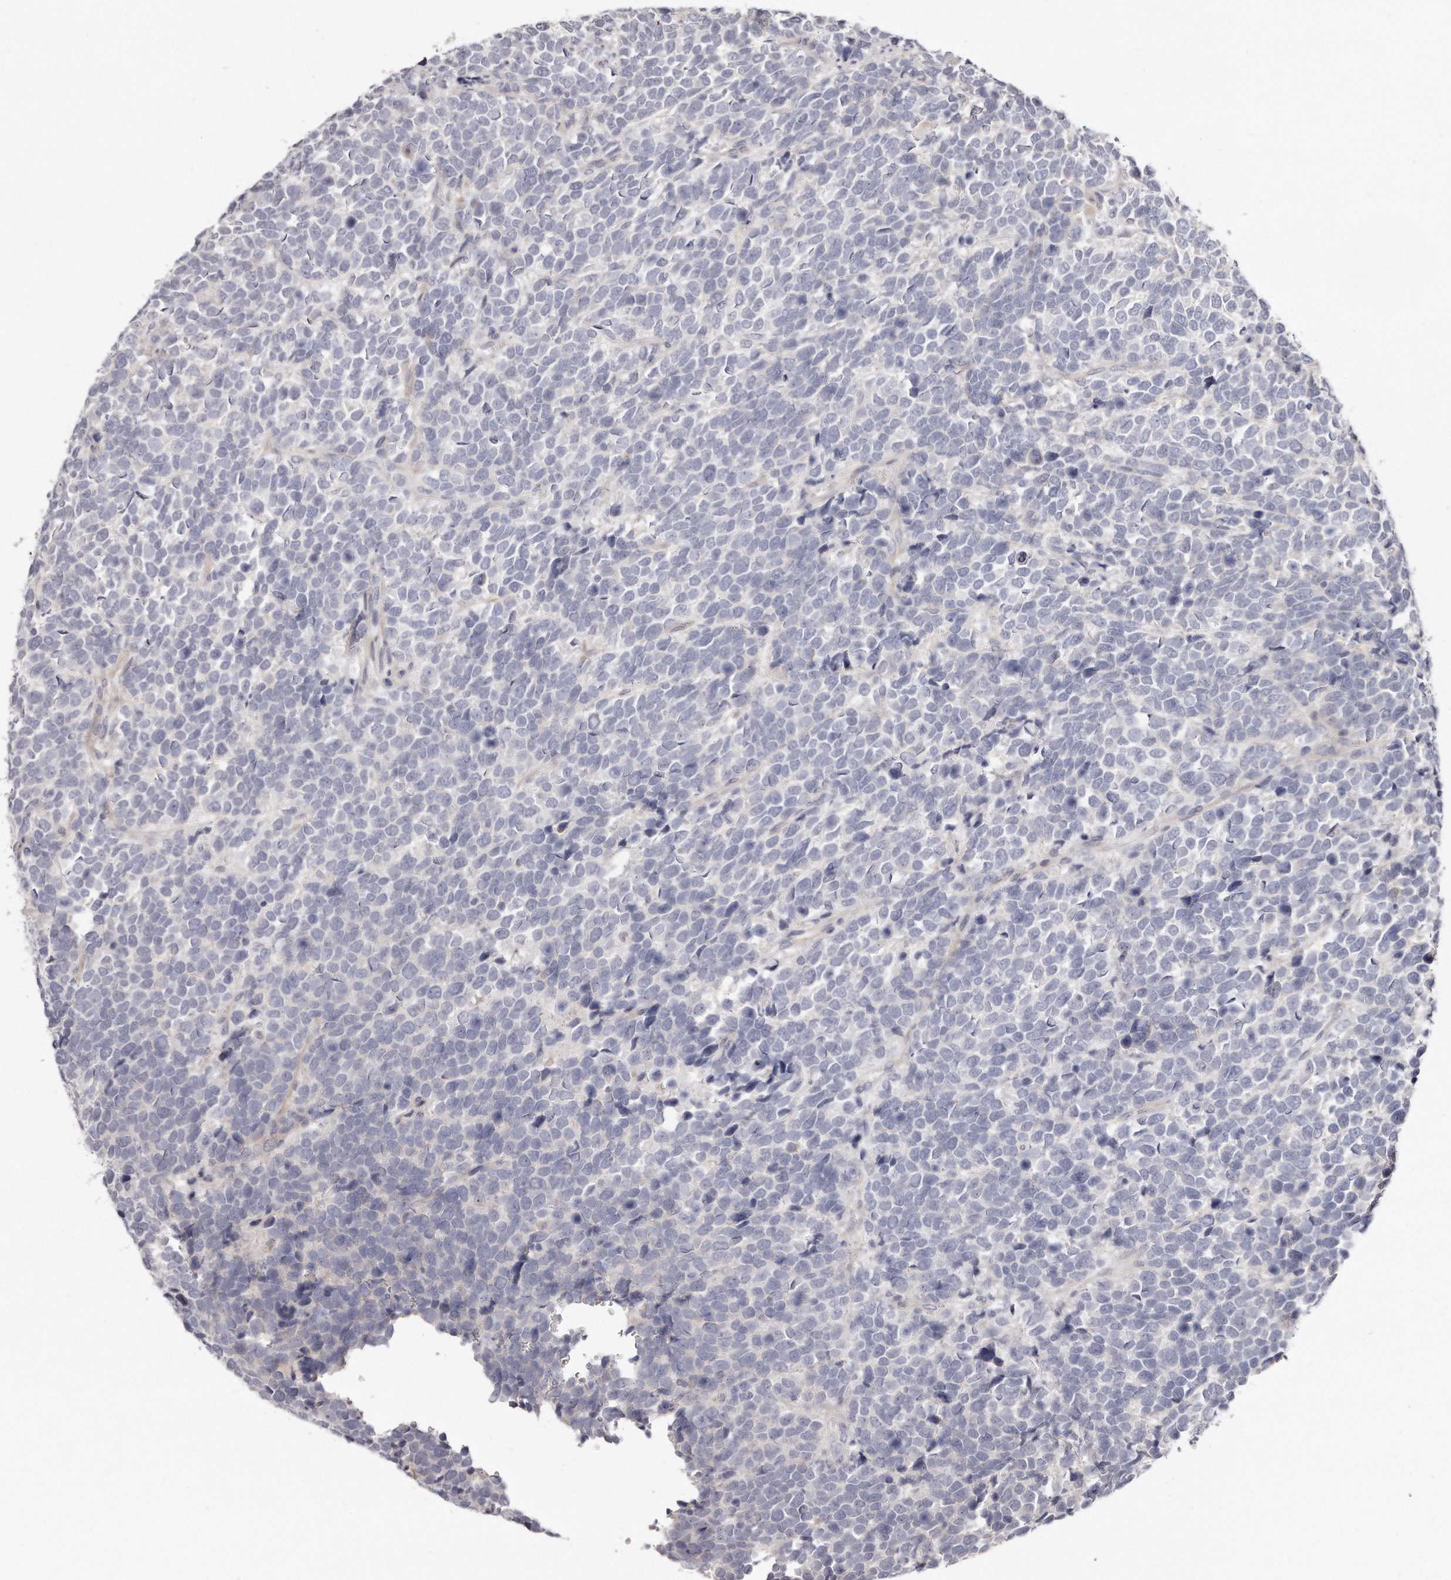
{"staining": {"intensity": "negative", "quantity": "none", "location": "none"}, "tissue": "urothelial cancer", "cell_type": "Tumor cells", "image_type": "cancer", "snomed": [{"axis": "morphology", "description": "Urothelial carcinoma, High grade"}, {"axis": "topography", "description": "Urinary bladder"}], "caption": "There is no significant positivity in tumor cells of urothelial cancer.", "gene": "TTLL4", "patient": {"sex": "female", "age": 82}}